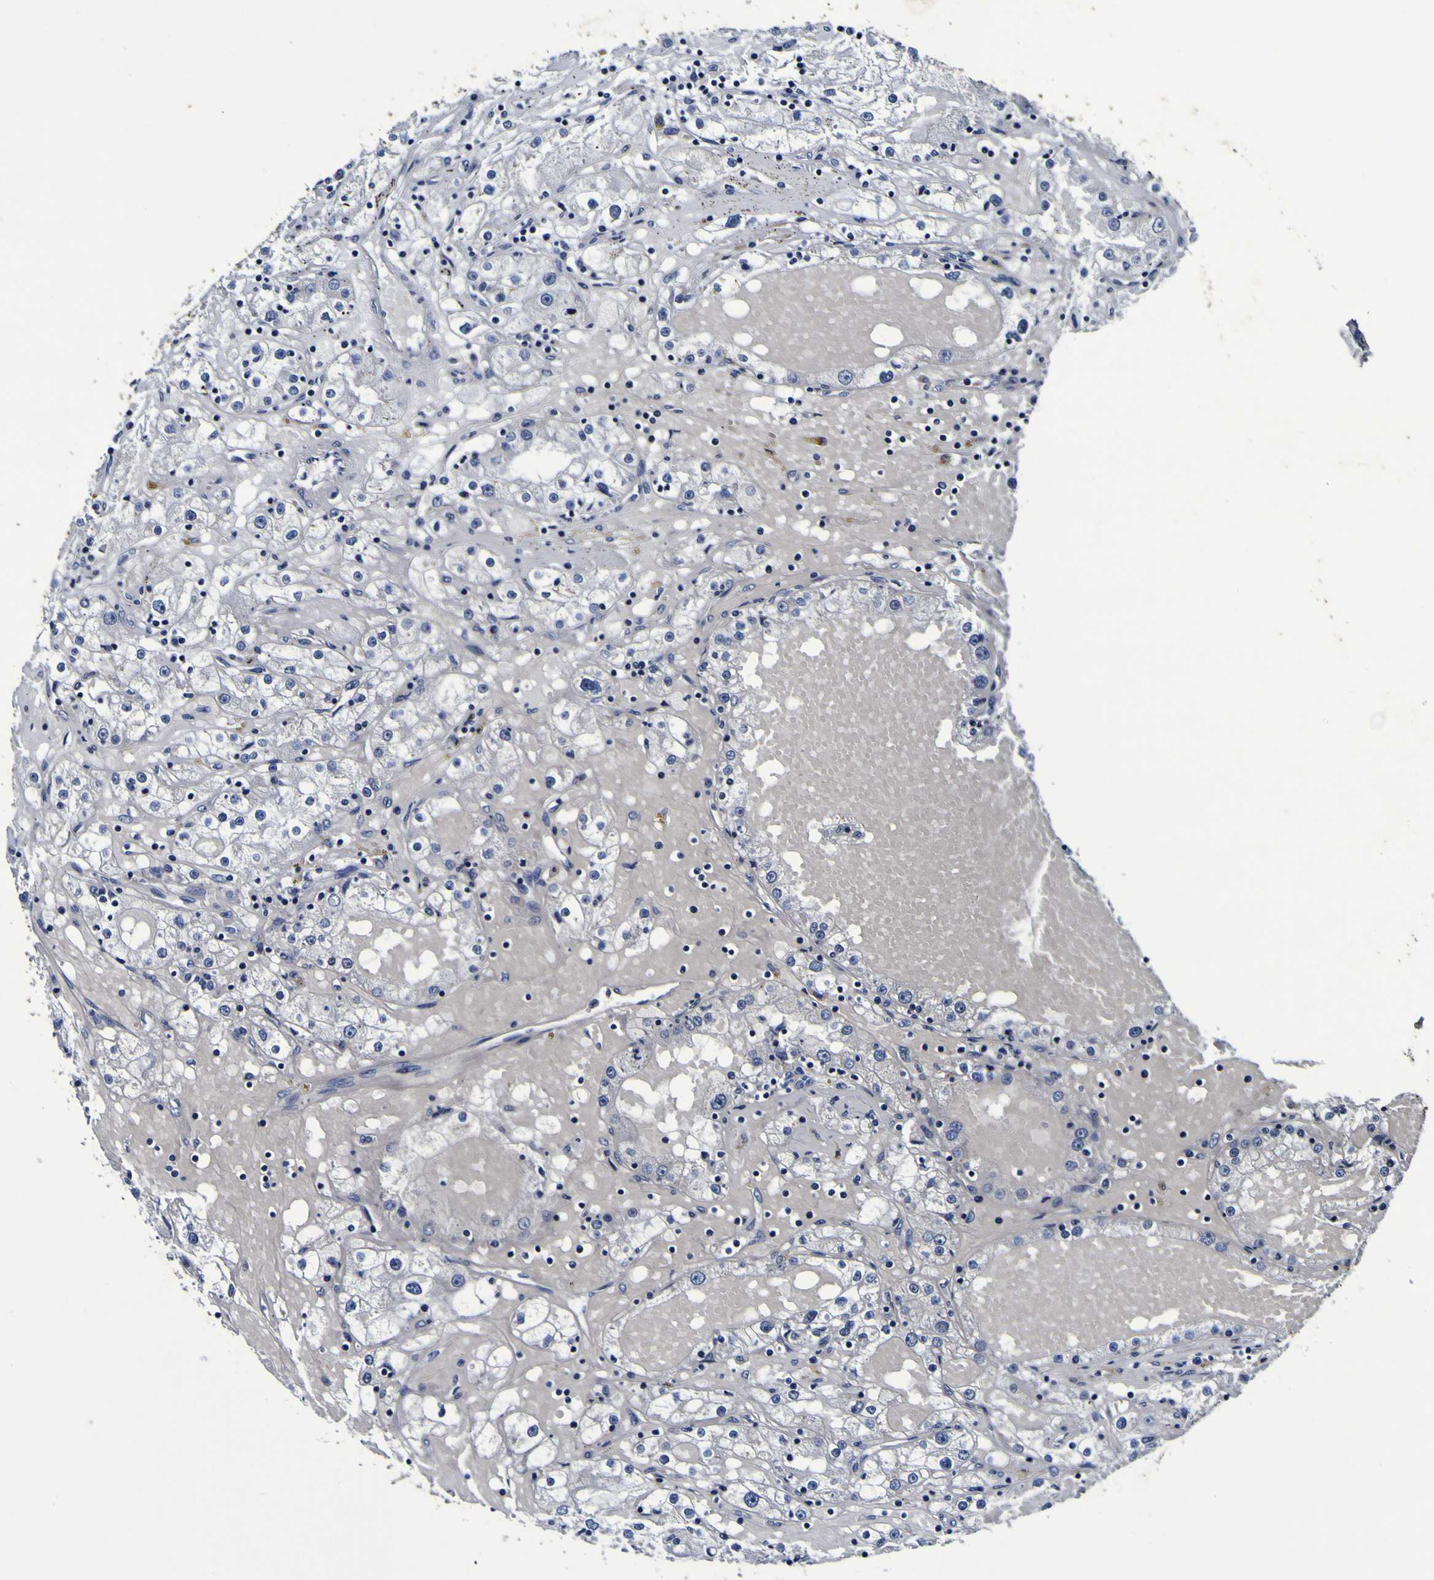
{"staining": {"intensity": "negative", "quantity": "none", "location": "none"}, "tissue": "renal cancer", "cell_type": "Tumor cells", "image_type": "cancer", "snomed": [{"axis": "morphology", "description": "Adenocarcinoma, NOS"}, {"axis": "topography", "description": "Kidney"}], "caption": "Immunohistochemistry of renal cancer exhibits no positivity in tumor cells. (DAB immunohistochemistry, high magnification).", "gene": "PANK4", "patient": {"sex": "male", "age": 56}}